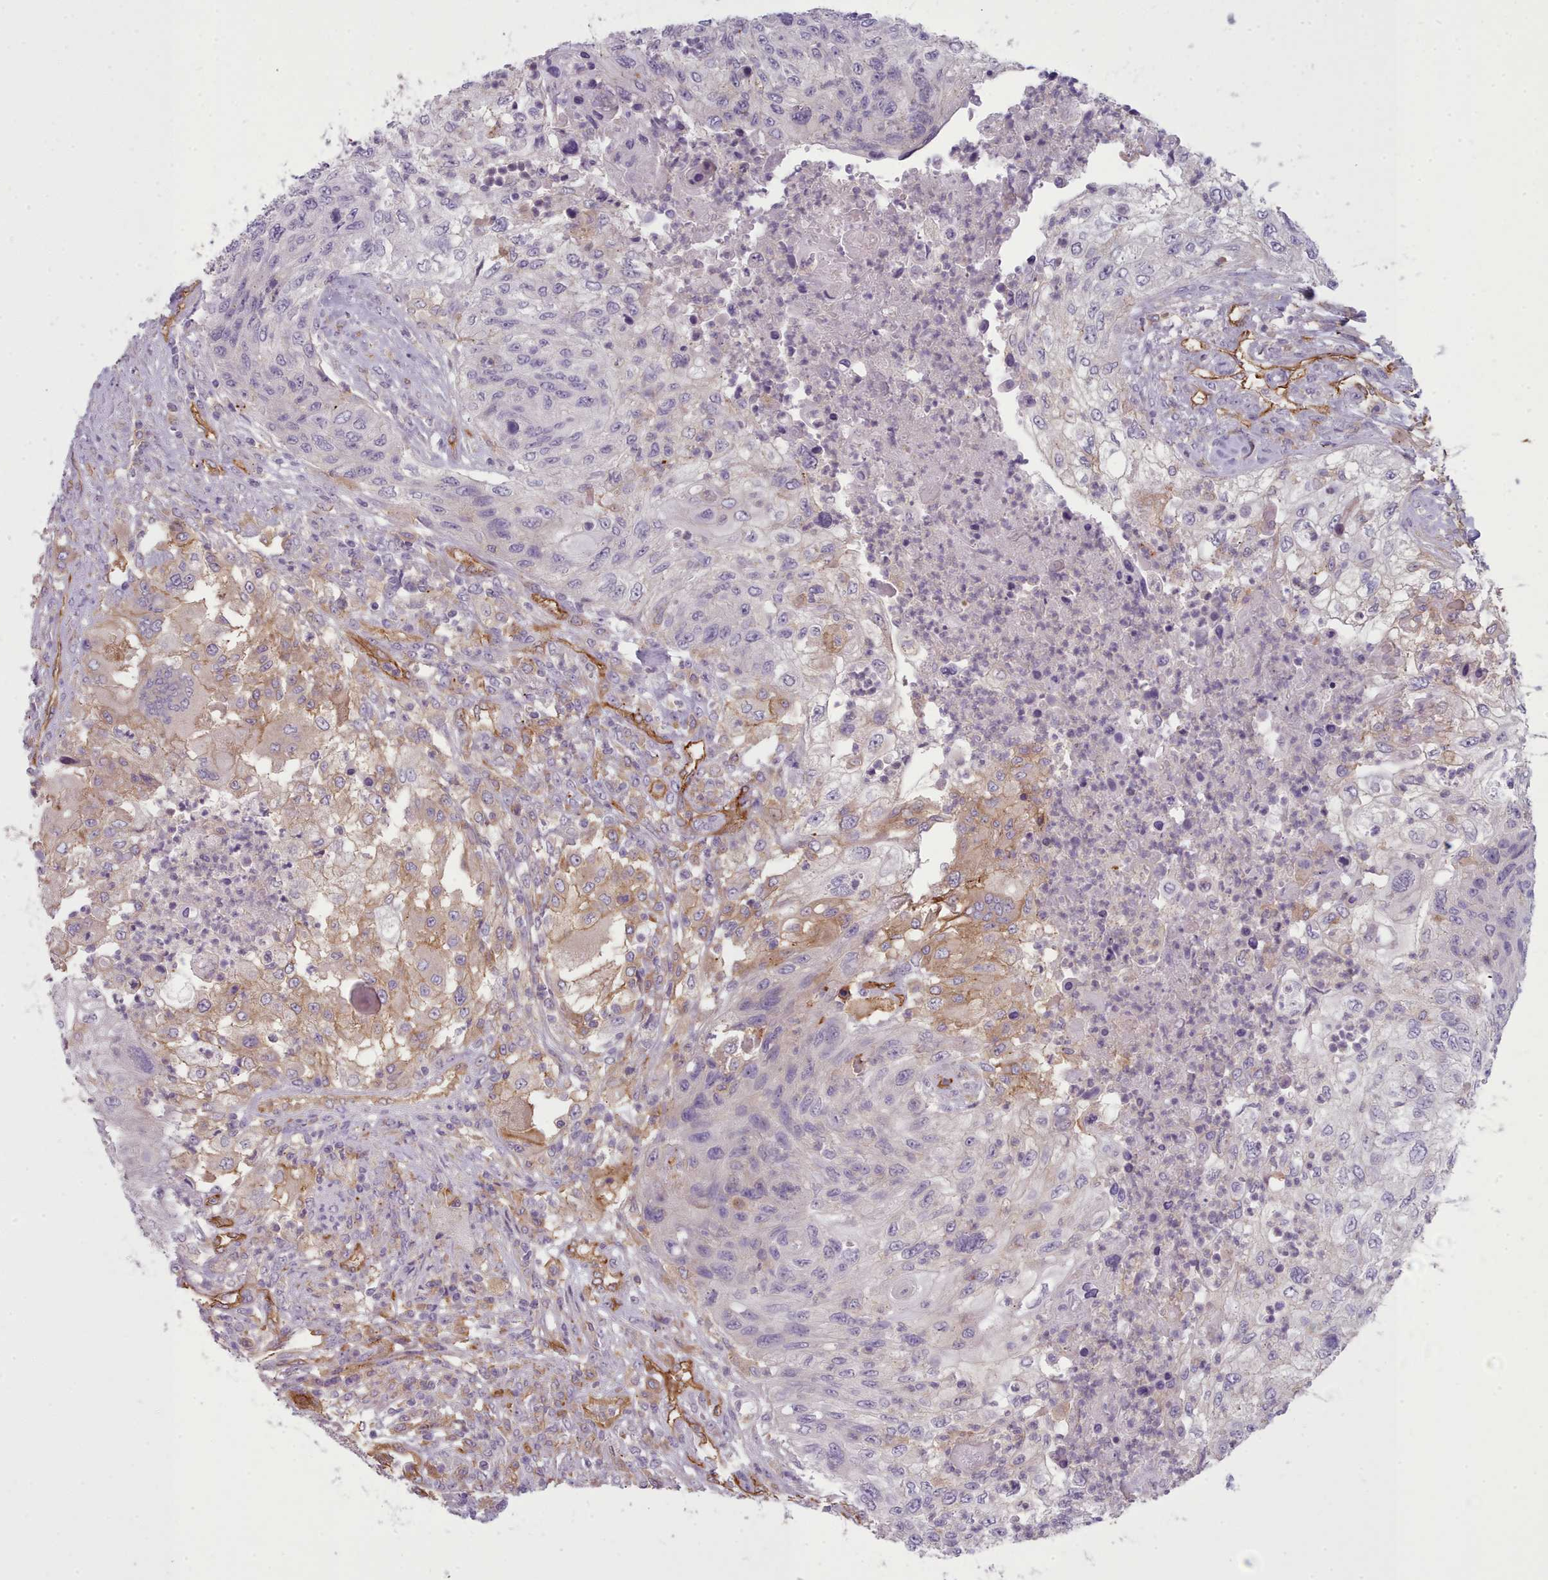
{"staining": {"intensity": "weak", "quantity": "<25%", "location": "cytoplasmic/membranous"}, "tissue": "urothelial cancer", "cell_type": "Tumor cells", "image_type": "cancer", "snomed": [{"axis": "morphology", "description": "Urothelial carcinoma, High grade"}, {"axis": "topography", "description": "Urinary bladder"}], "caption": "Protein analysis of urothelial carcinoma (high-grade) demonstrates no significant expression in tumor cells.", "gene": "CD300LF", "patient": {"sex": "female", "age": 60}}